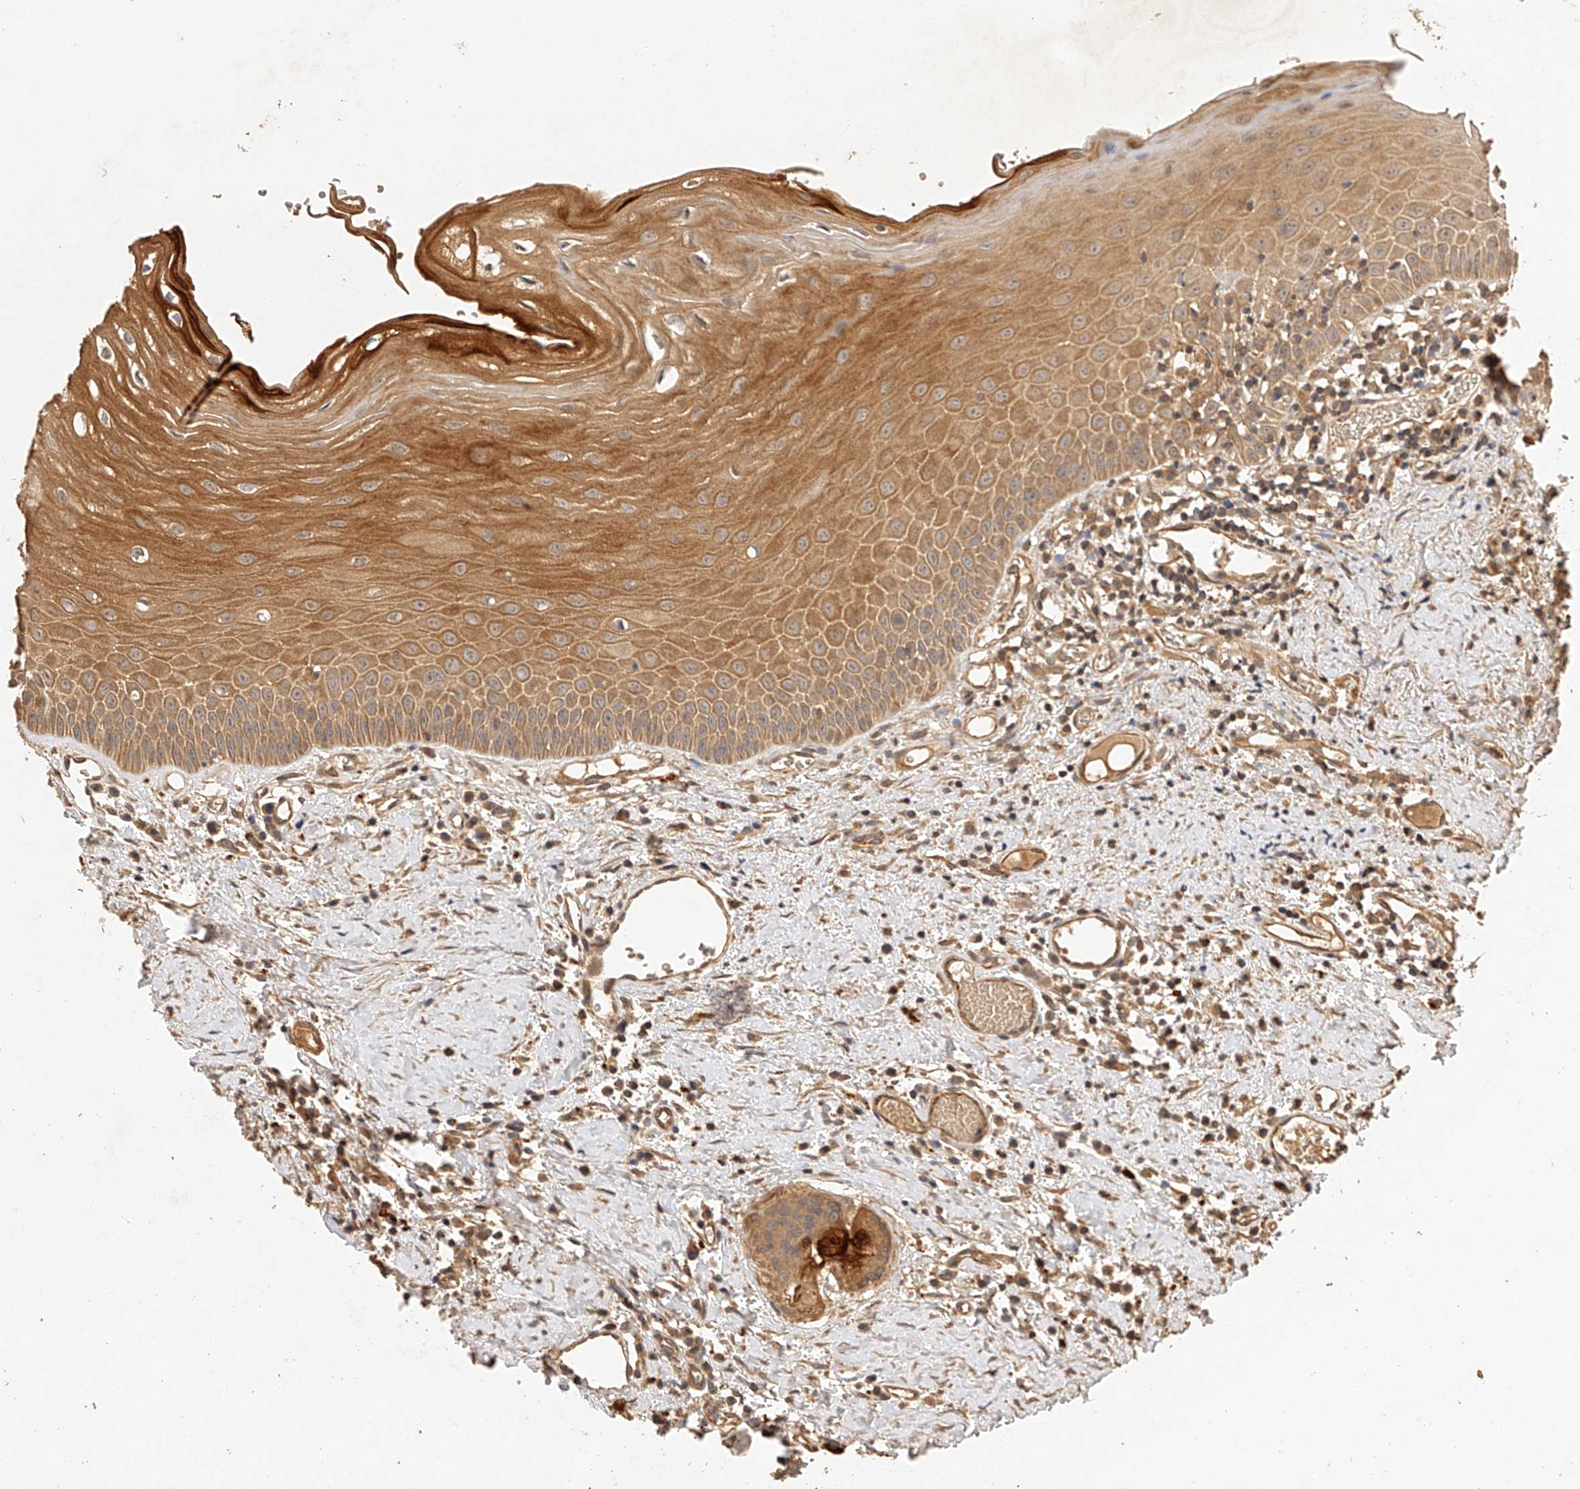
{"staining": {"intensity": "moderate", "quantity": ">75%", "location": "cytoplasmic/membranous"}, "tissue": "oral mucosa", "cell_type": "Squamous epithelial cells", "image_type": "normal", "snomed": [{"axis": "morphology", "description": "Normal tissue, NOS"}, {"axis": "topography", "description": "Skeletal muscle"}, {"axis": "topography", "description": "Oral tissue"}, {"axis": "topography", "description": "Peripheral nerve tissue"}], "caption": "A medium amount of moderate cytoplasmic/membranous staining is identified in approximately >75% of squamous epithelial cells in normal oral mucosa. (DAB (3,3'-diaminobenzidine) IHC with brightfield microscopy, high magnification).", "gene": "NSMAF", "patient": {"sex": "female", "age": 84}}